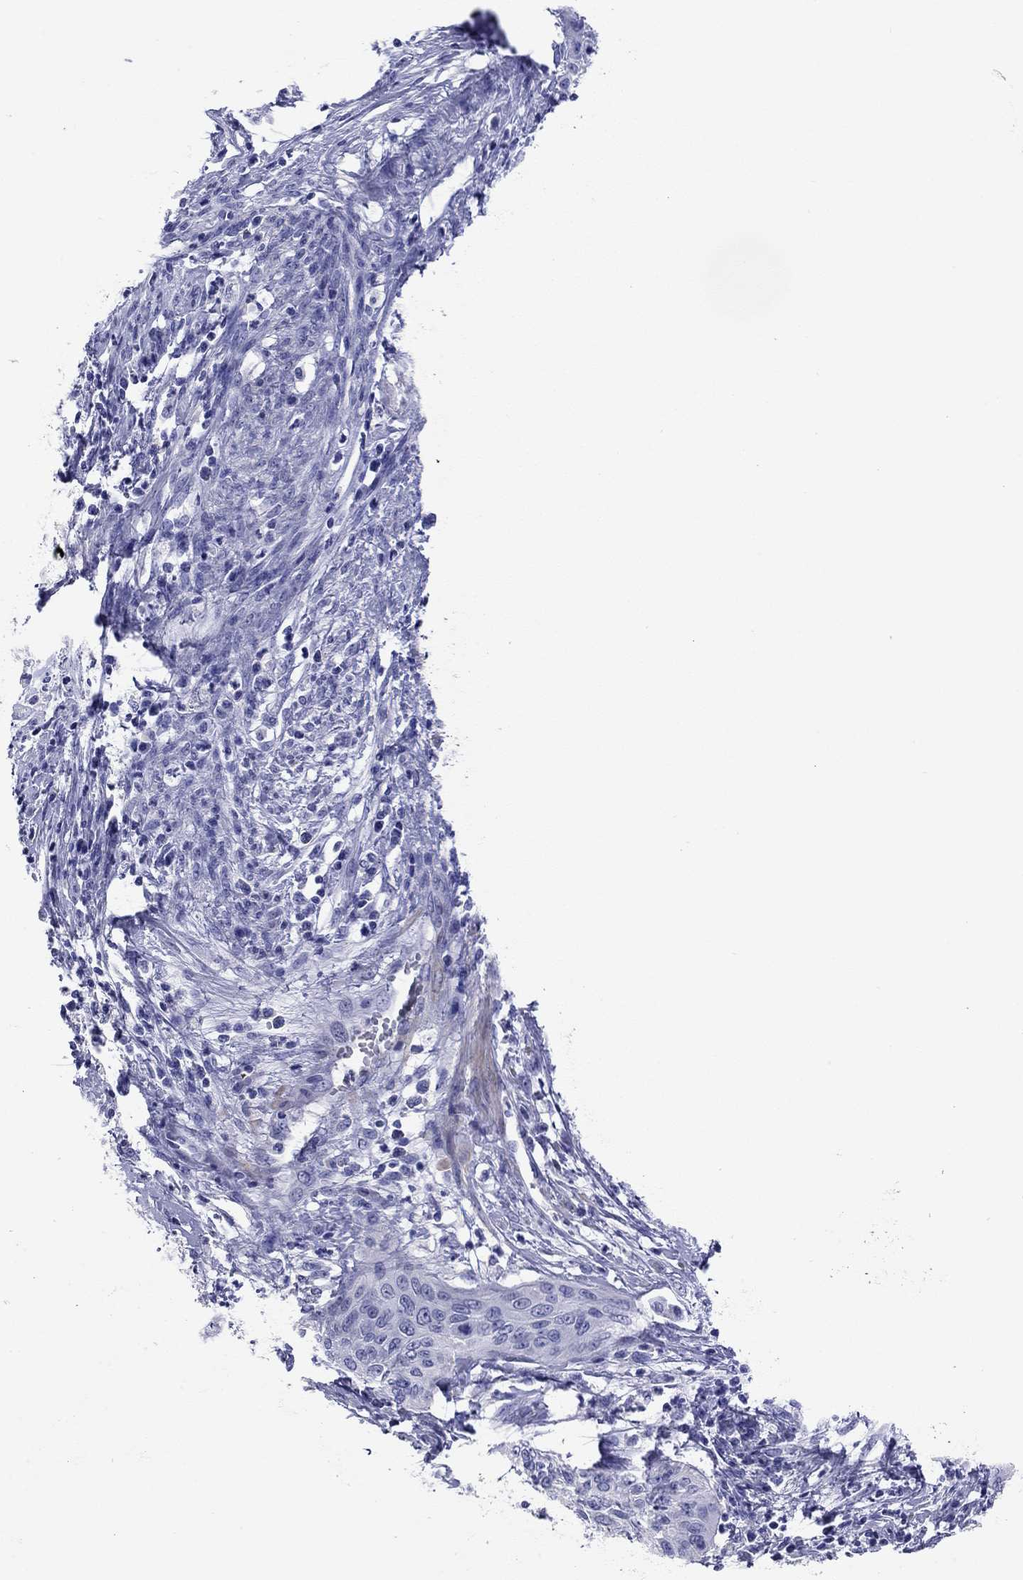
{"staining": {"intensity": "negative", "quantity": "none", "location": "none"}, "tissue": "cervical cancer", "cell_type": "Tumor cells", "image_type": "cancer", "snomed": [{"axis": "morphology", "description": "Normal tissue, NOS"}, {"axis": "morphology", "description": "Squamous cell carcinoma, NOS"}, {"axis": "topography", "description": "Cervix"}], "caption": "Tumor cells are negative for brown protein staining in cervical squamous cell carcinoma.", "gene": "KIAA2012", "patient": {"sex": "female", "age": 39}}